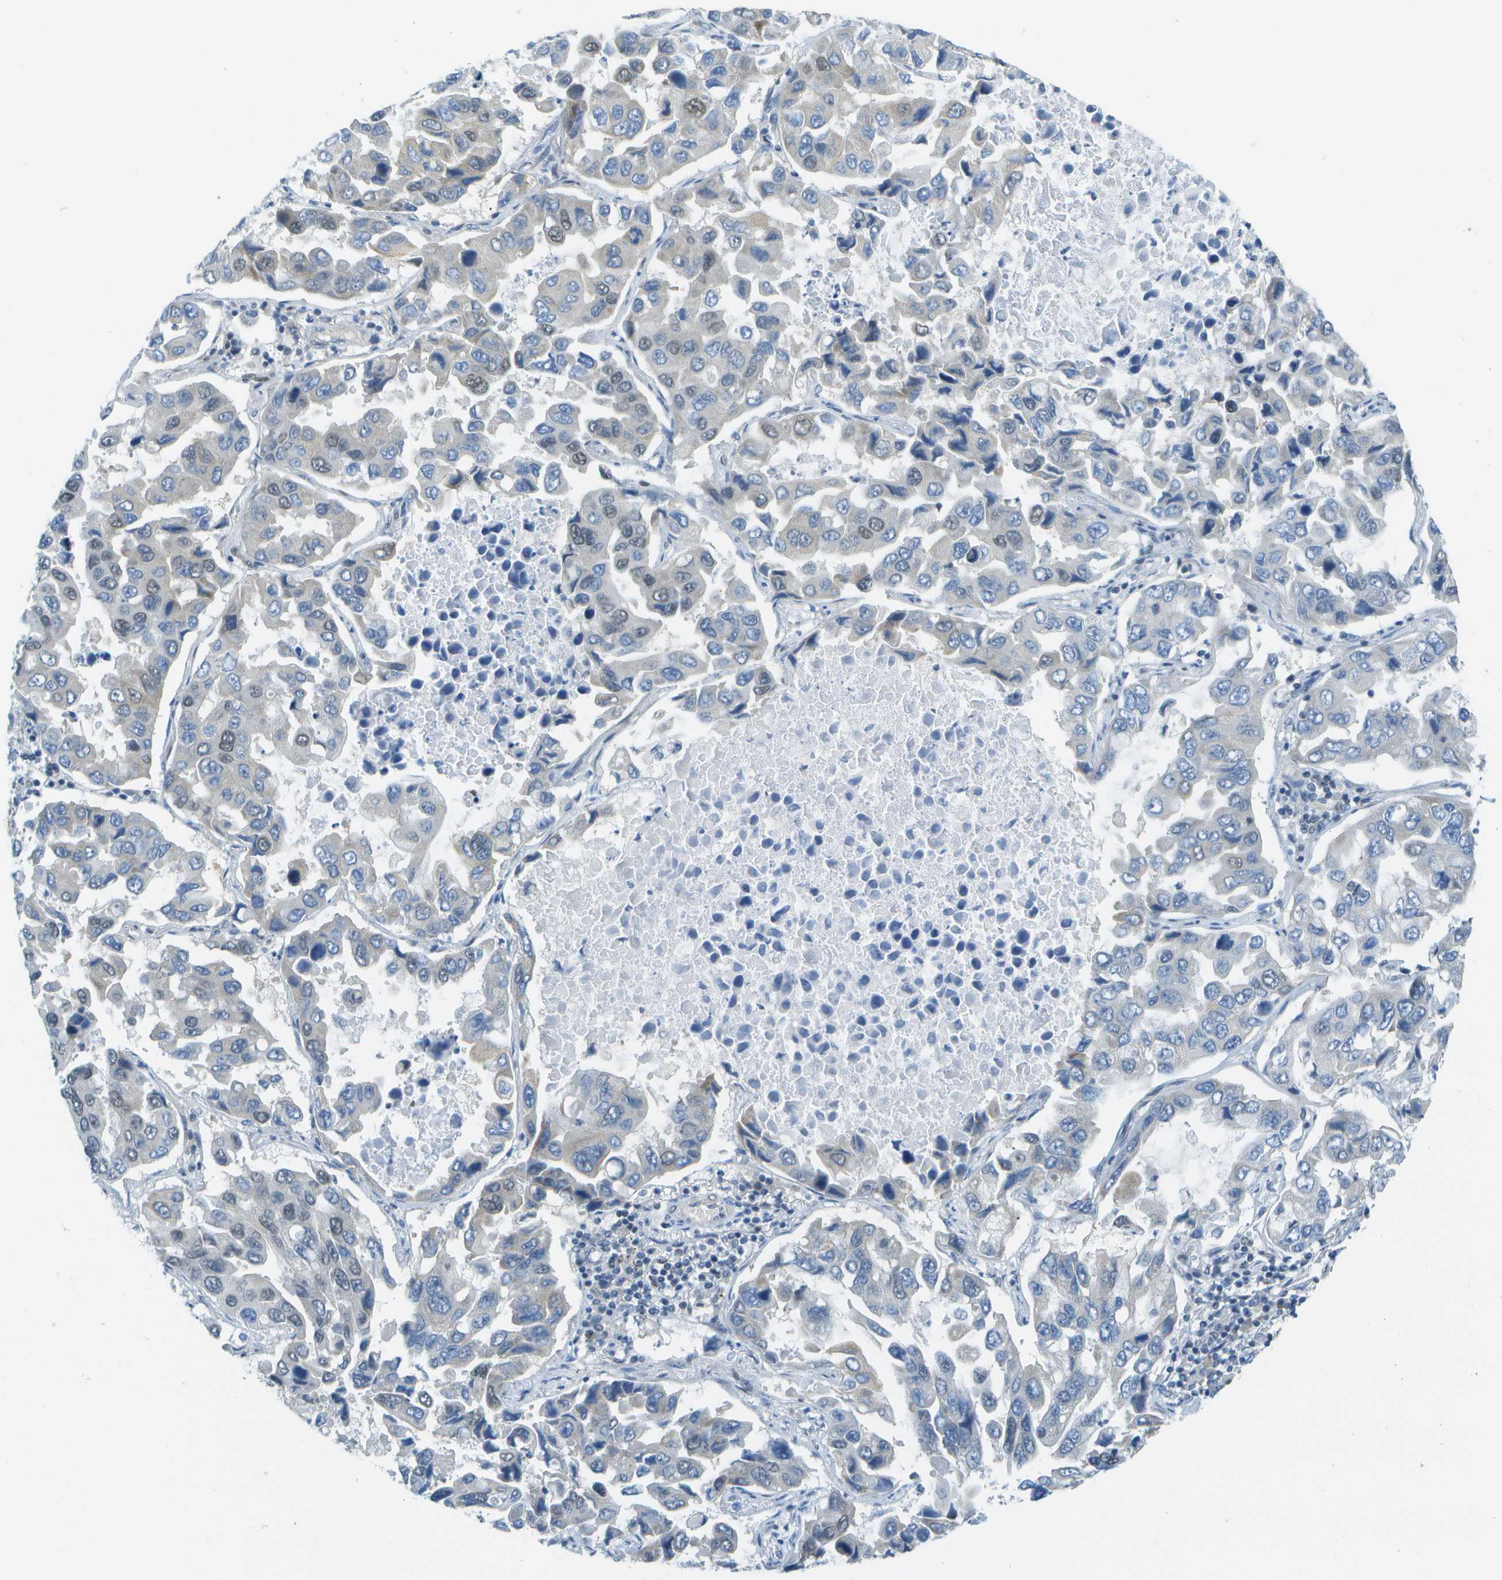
{"staining": {"intensity": "weak", "quantity": "<25%", "location": "cytoplasmic/membranous,nuclear"}, "tissue": "lung cancer", "cell_type": "Tumor cells", "image_type": "cancer", "snomed": [{"axis": "morphology", "description": "Adenocarcinoma, NOS"}, {"axis": "topography", "description": "Lung"}], "caption": "Image shows no protein expression in tumor cells of lung cancer tissue.", "gene": "ARID1B", "patient": {"sex": "male", "age": 64}}